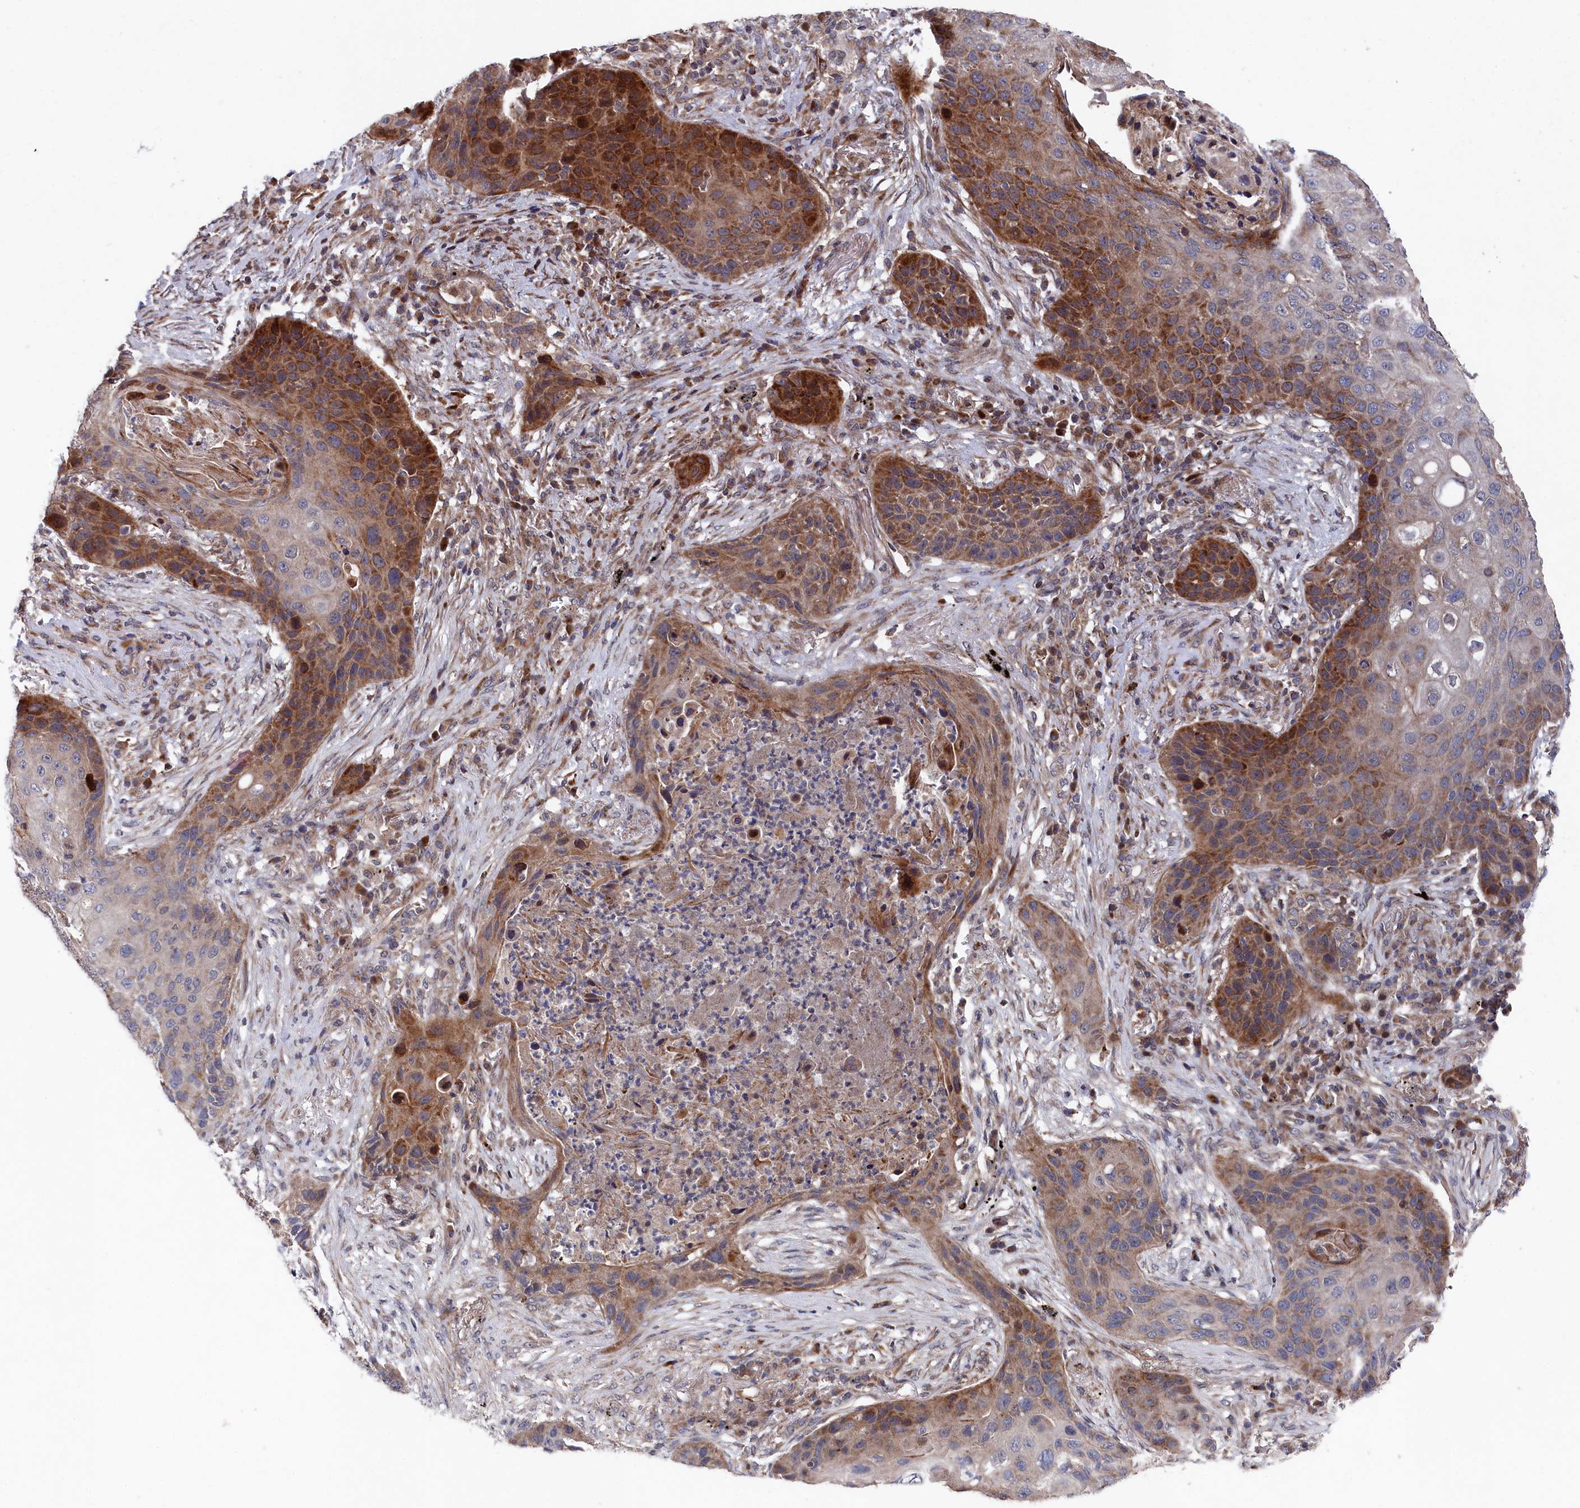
{"staining": {"intensity": "moderate", "quantity": "25%-75%", "location": "cytoplasmic/membranous"}, "tissue": "lung cancer", "cell_type": "Tumor cells", "image_type": "cancer", "snomed": [{"axis": "morphology", "description": "Squamous cell carcinoma, NOS"}, {"axis": "topography", "description": "Lung"}], "caption": "This histopathology image reveals immunohistochemistry staining of human lung squamous cell carcinoma, with medium moderate cytoplasmic/membranous positivity in about 25%-75% of tumor cells.", "gene": "SUPV3L1", "patient": {"sex": "female", "age": 63}}